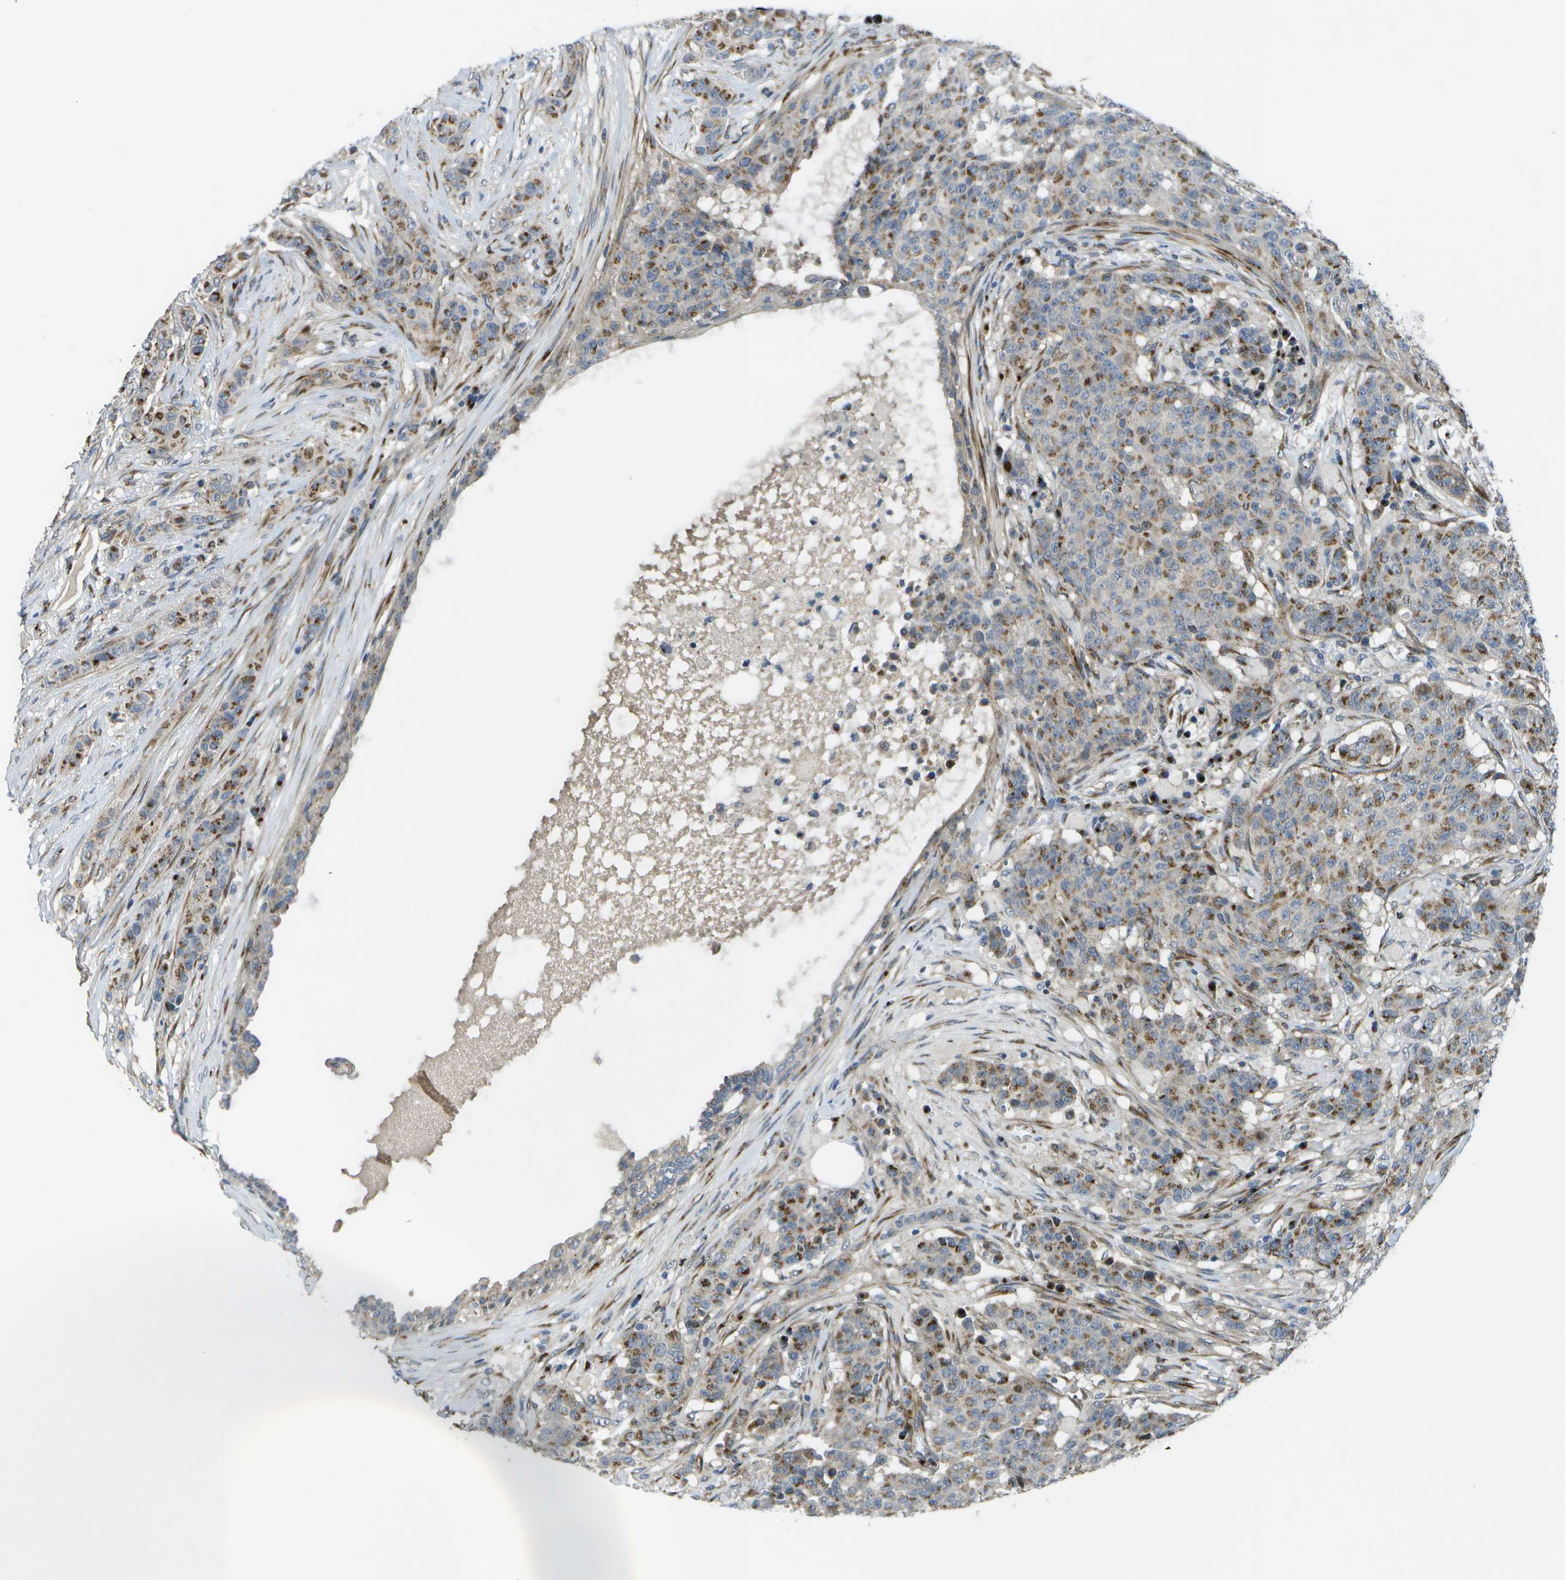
{"staining": {"intensity": "moderate", "quantity": ">75%", "location": "cytoplasmic/membranous"}, "tissue": "breast cancer", "cell_type": "Tumor cells", "image_type": "cancer", "snomed": [{"axis": "morphology", "description": "Normal tissue, NOS"}, {"axis": "morphology", "description": "Duct carcinoma"}, {"axis": "topography", "description": "Breast"}], "caption": "Immunohistochemical staining of human breast cancer (intraductal carcinoma) reveals medium levels of moderate cytoplasmic/membranous staining in approximately >75% of tumor cells. (DAB IHC, brown staining for protein, blue staining for nuclei).", "gene": "QSOX2", "patient": {"sex": "female", "age": 40}}